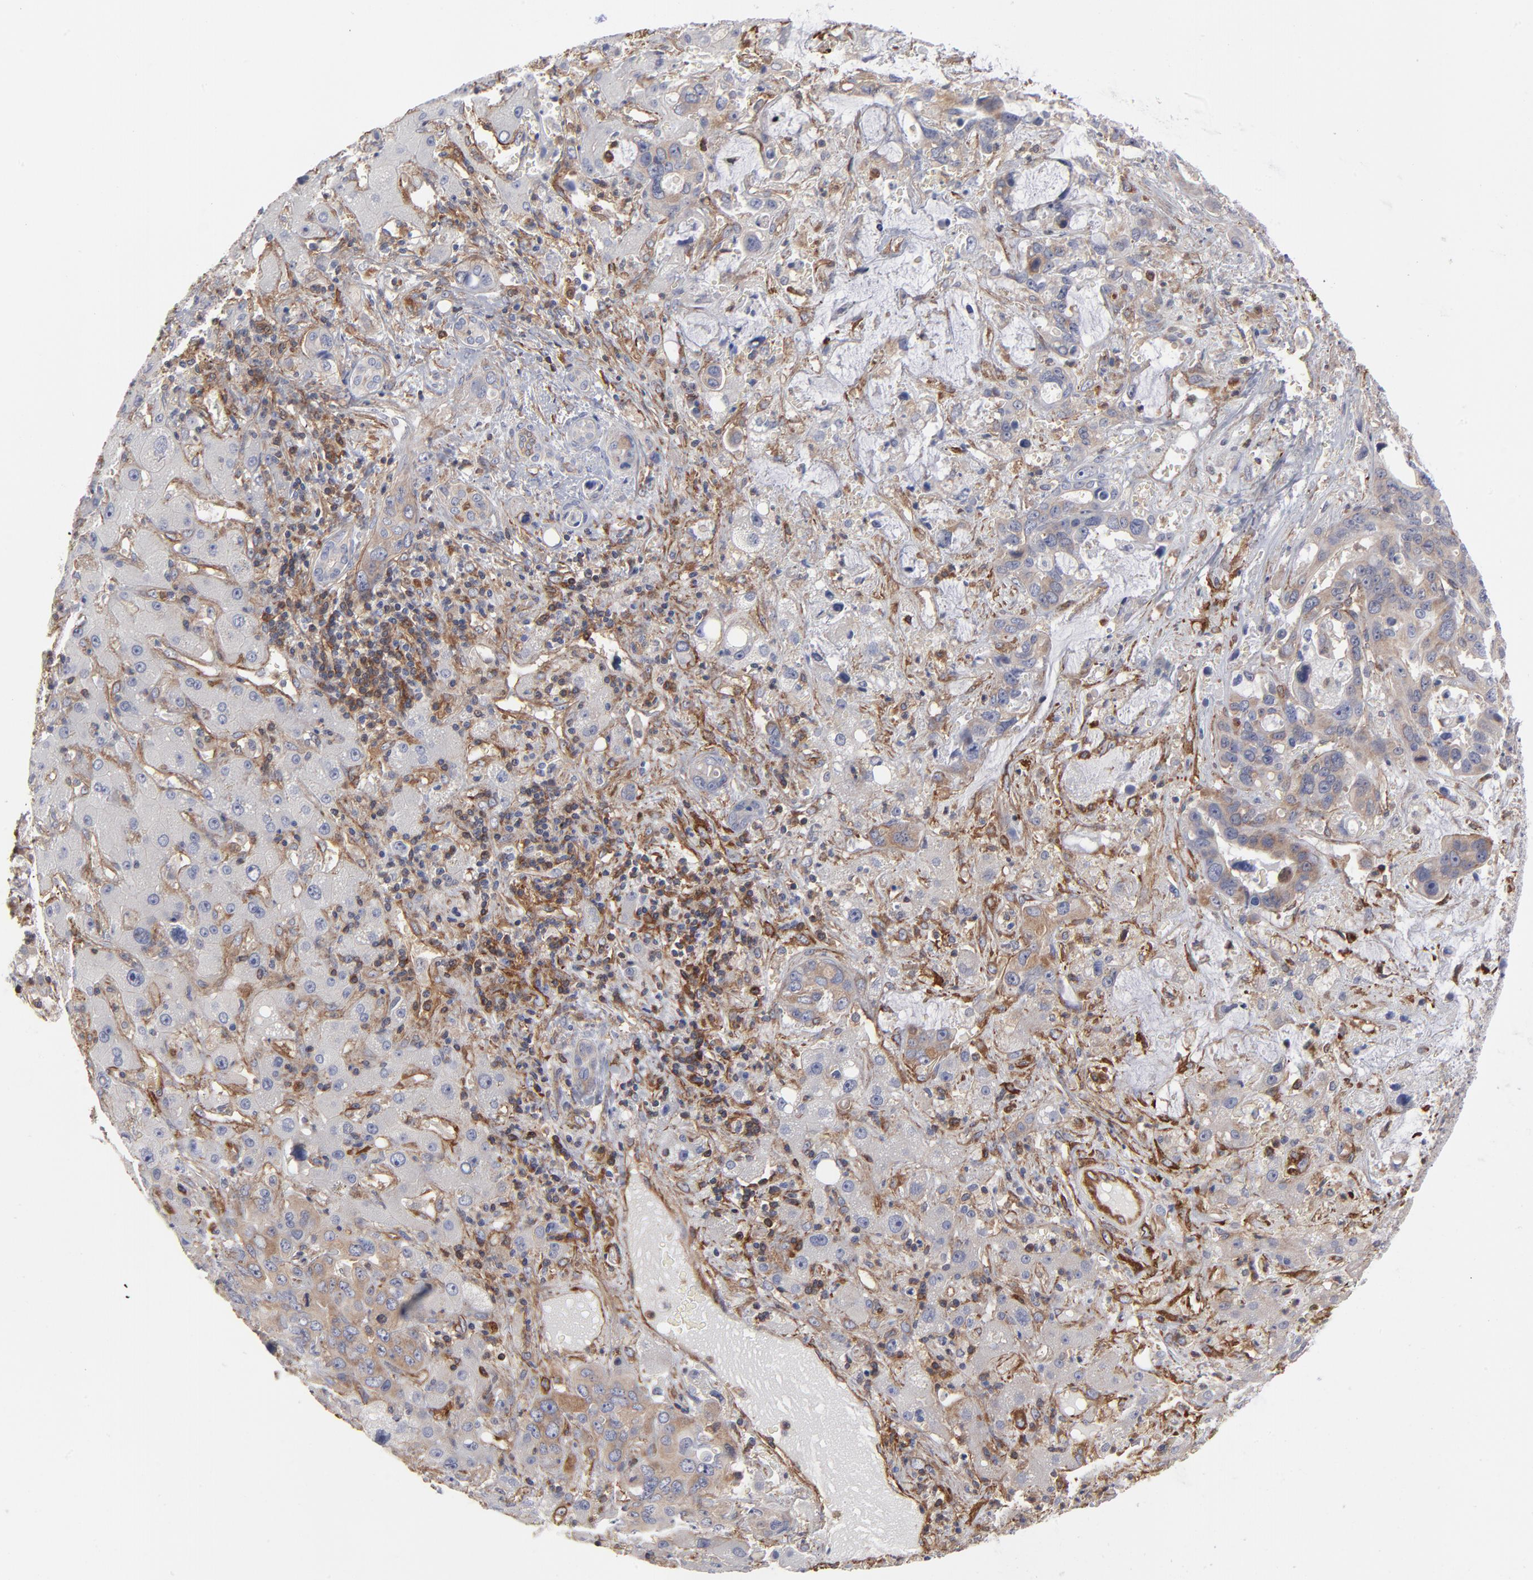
{"staining": {"intensity": "weak", "quantity": "<25%", "location": "cytoplasmic/membranous"}, "tissue": "liver cancer", "cell_type": "Tumor cells", "image_type": "cancer", "snomed": [{"axis": "morphology", "description": "Cholangiocarcinoma"}, {"axis": "topography", "description": "Liver"}], "caption": "Immunohistochemistry (IHC) photomicrograph of neoplastic tissue: human liver cholangiocarcinoma stained with DAB (3,3'-diaminobenzidine) demonstrates no significant protein staining in tumor cells.", "gene": "PXN", "patient": {"sex": "female", "age": 65}}